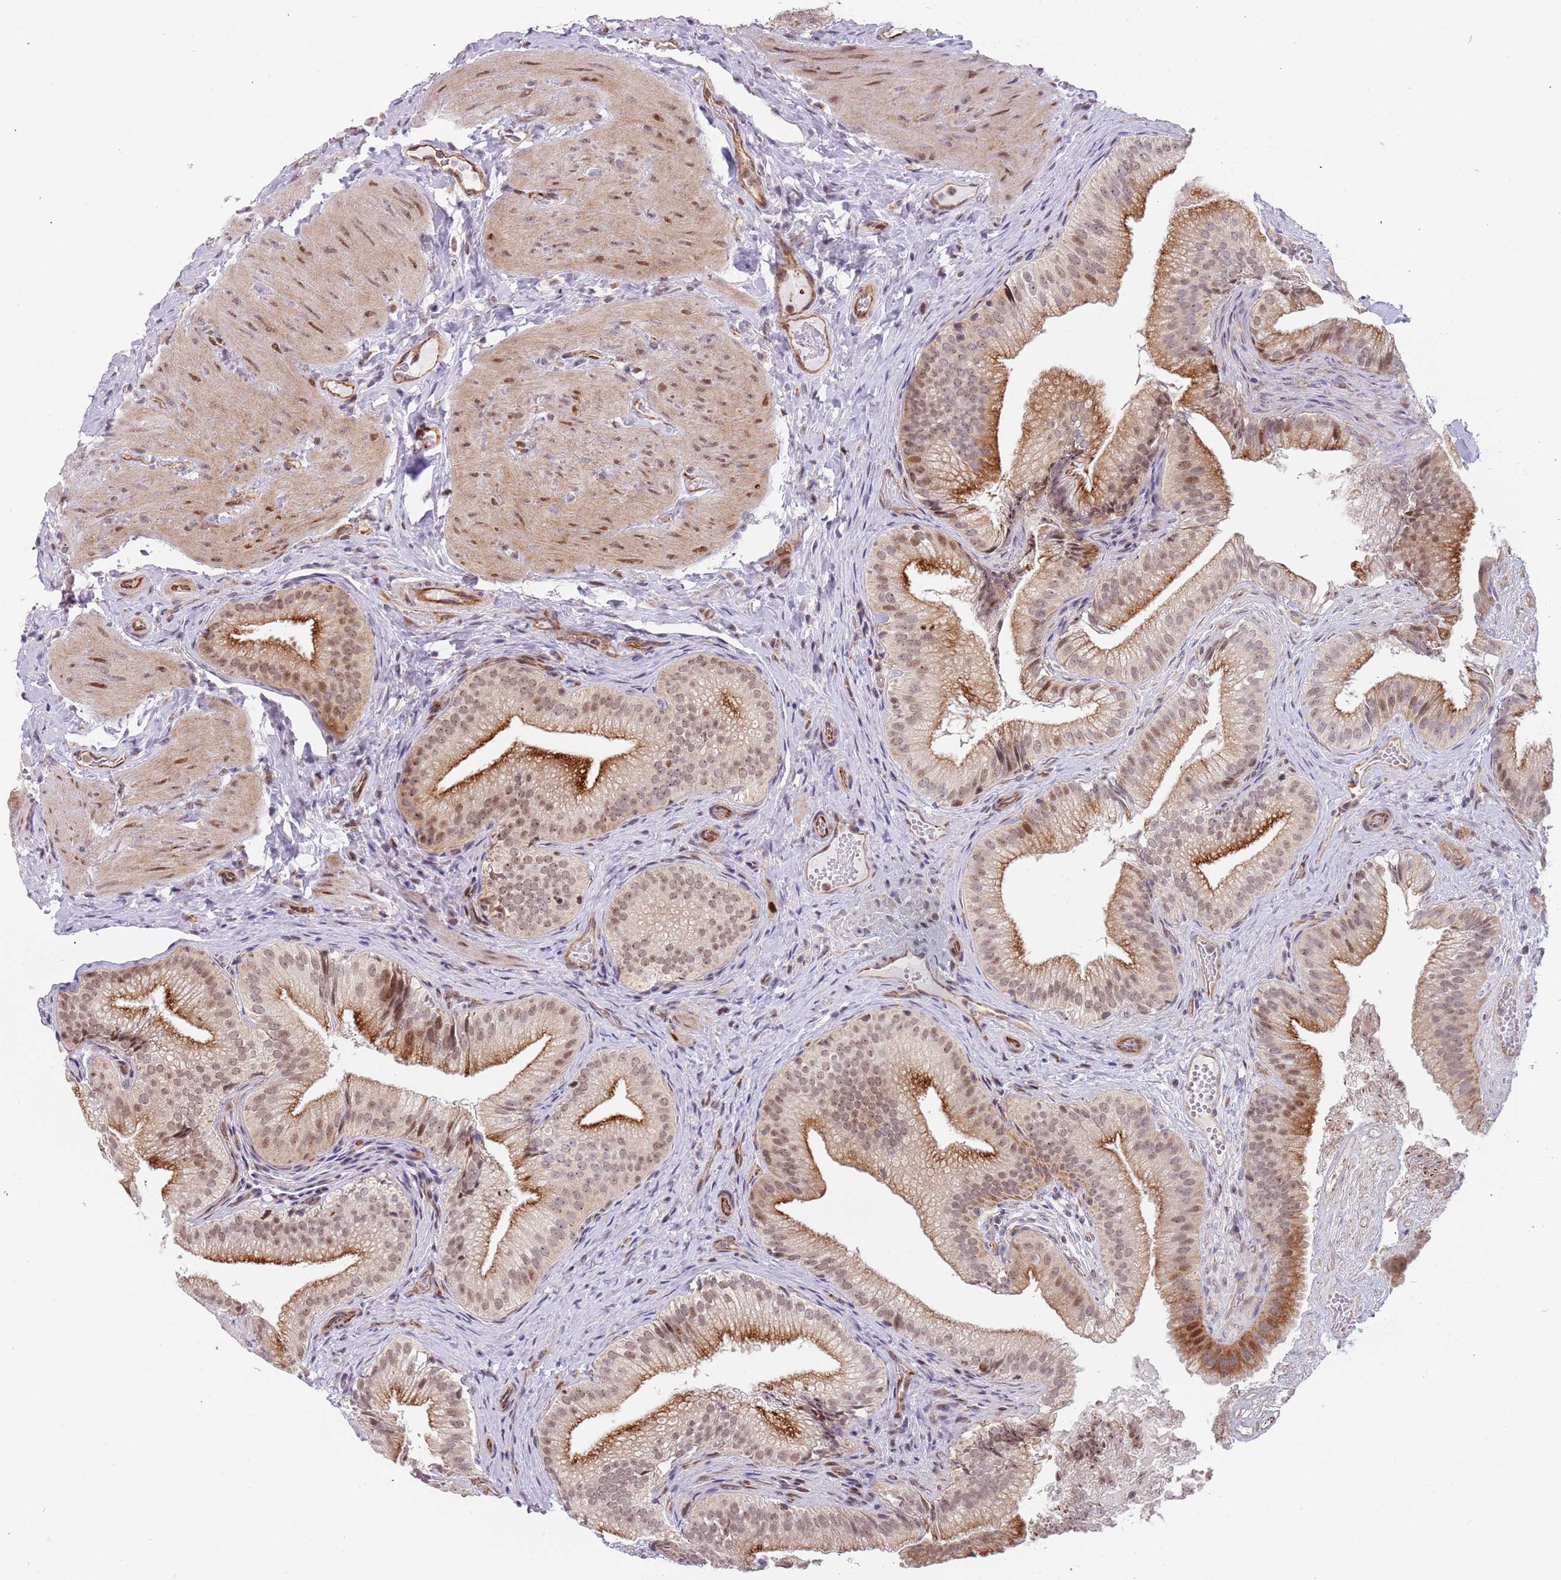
{"staining": {"intensity": "moderate", "quantity": ">75%", "location": "cytoplasmic/membranous,nuclear"}, "tissue": "gallbladder", "cell_type": "Glandular cells", "image_type": "normal", "snomed": [{"axis": "morphology", "description": "Normal tissue, NOS"}, {"axis": "topography", "description": "Gallbladder"}], "caption": "Moderate cytoplasmic/membranous,nuclear expression for a protein is identified in approximately >75% of glandular cells of benign gallbladder using immunohistochemistry (IHC).", "gene": "LRMDA", "patient": {"sex": "female", "age": 30}}